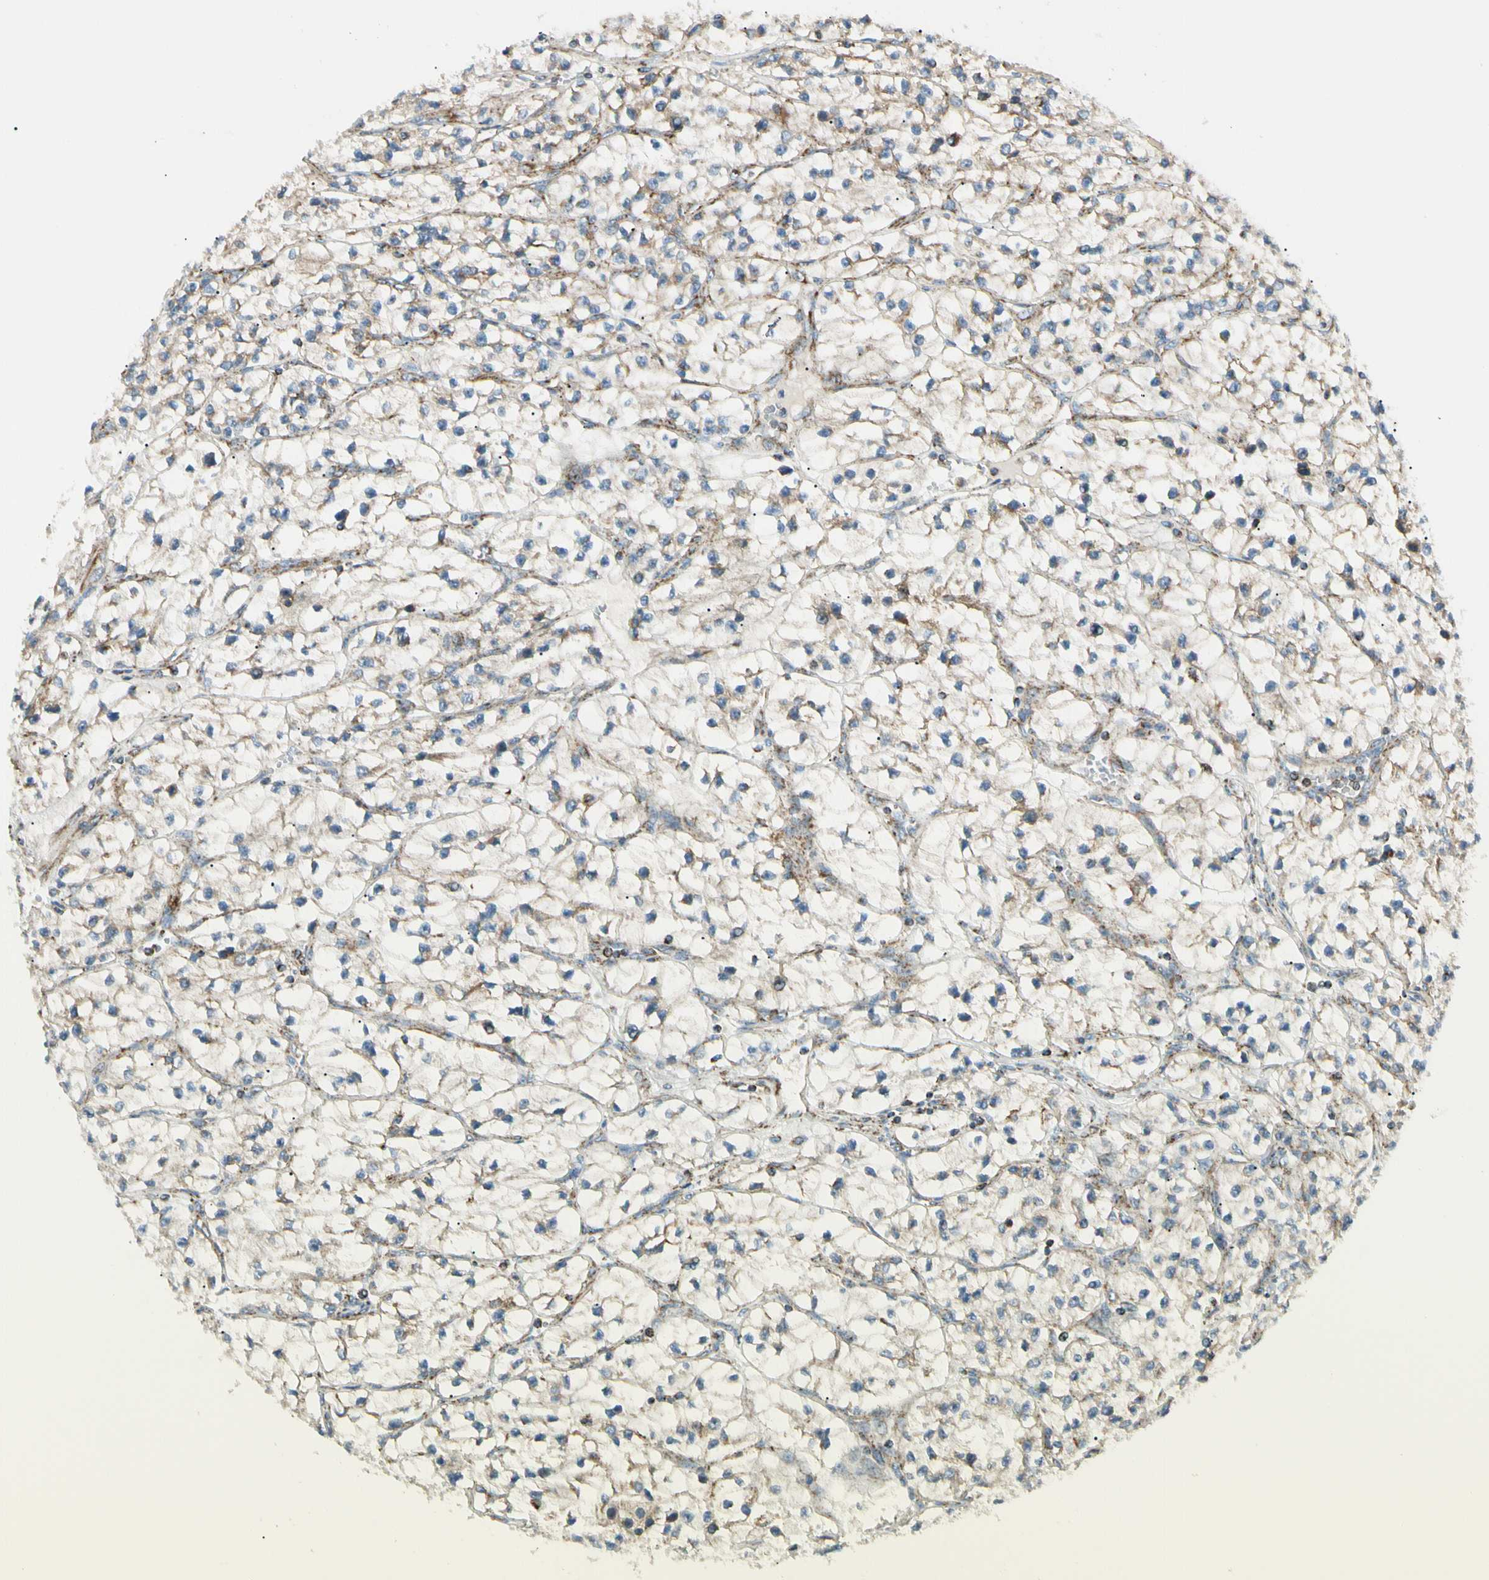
{"staining": {"intensity": "weak", "quantity": "25%-75%", "location": "cytoplasmic/membranous"}, "tissue": "renal cancer", "cell_type": "Tumor cells", "image_type": "cancer", "snomed": [{"axis": "morphology", "description": "Adenocarcinoma, NOS"}, {"axis": "topography", "description": "Kidney"}], "caption": "Approximately 25%-75% of tumor cells in human adenocarcinoma (renal) show weak cytoplasmic/membranous protein expression as visualized by brown immunohistochemical staining.", "gene": "TBC1D10A", "patient": {"sex": "female", "age": 57}}